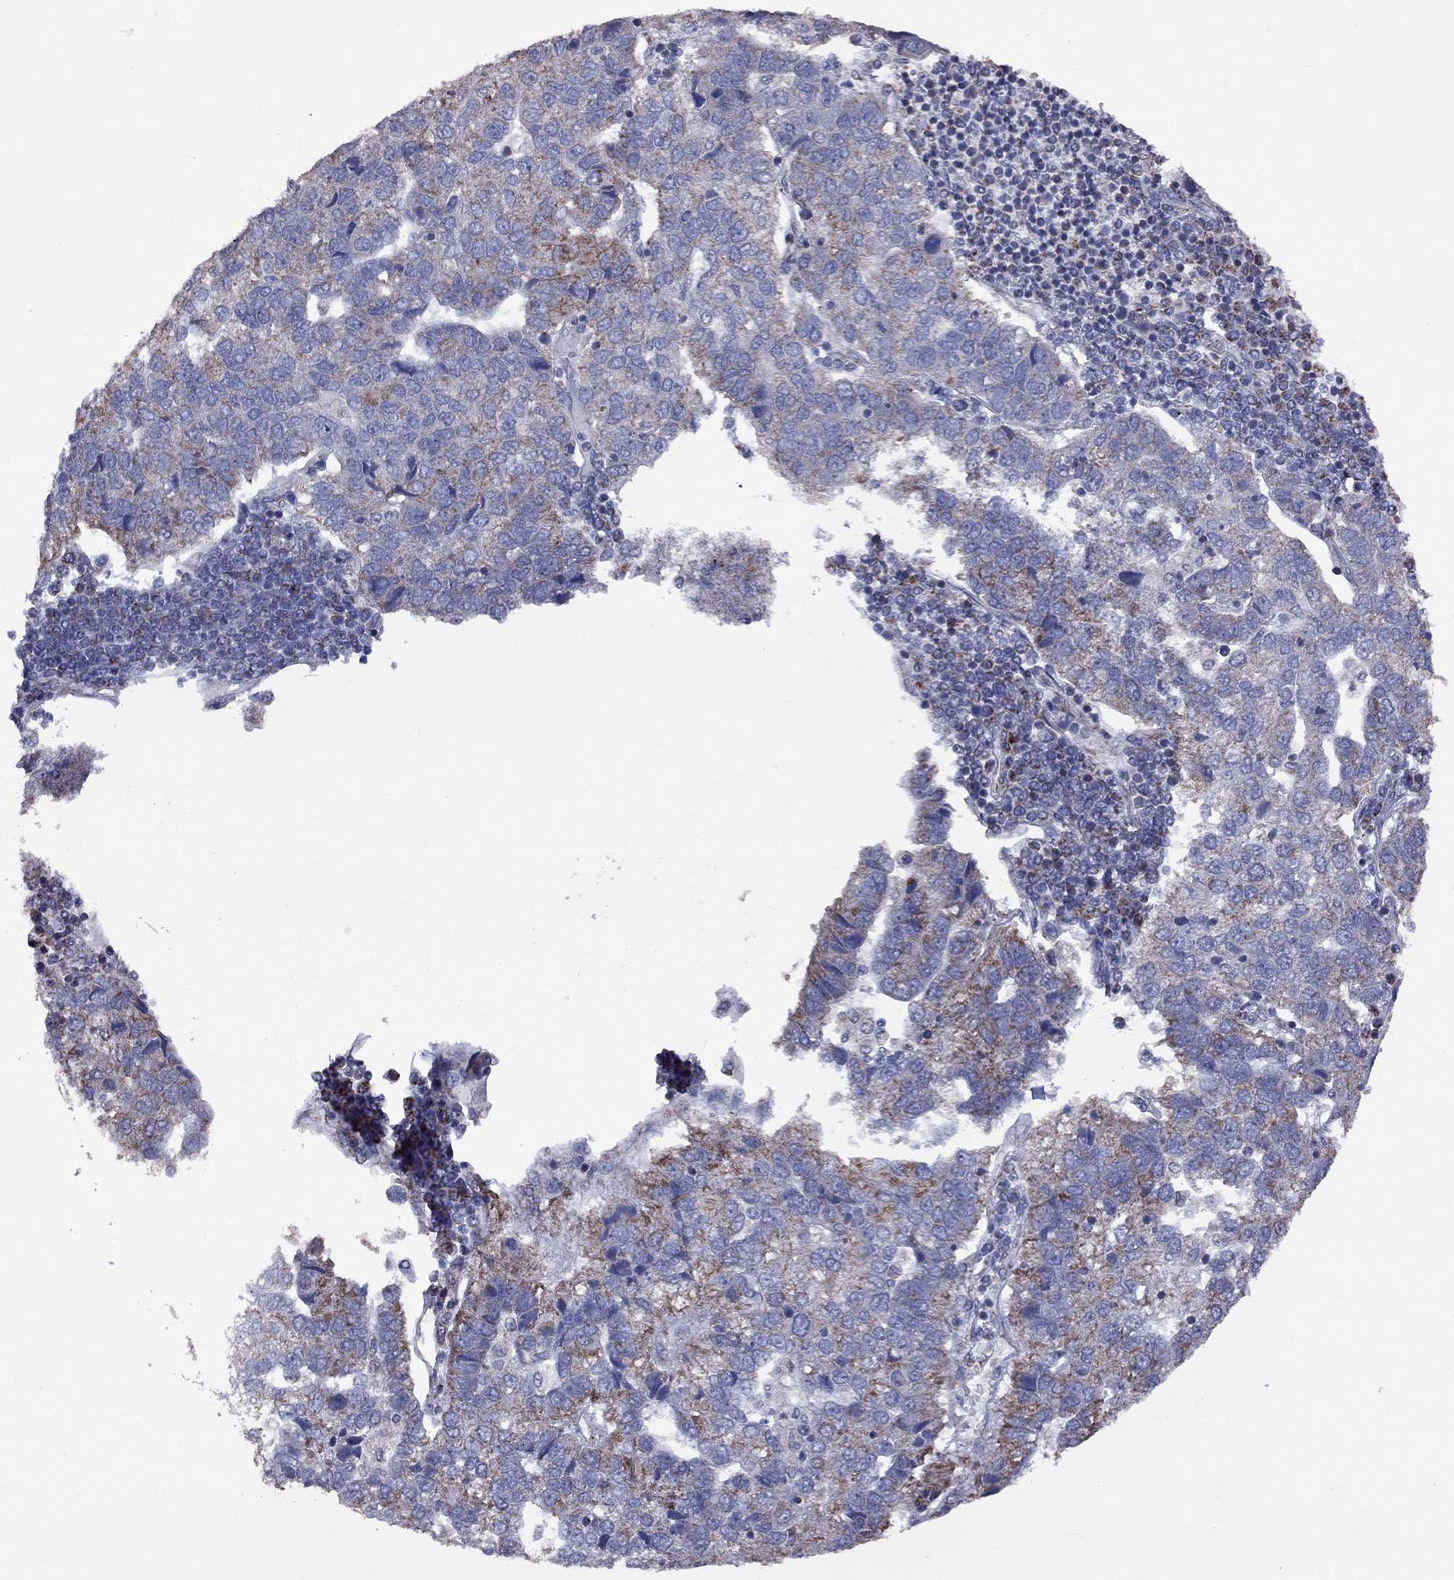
{"staining": {"intensity": "strong", "quantity": "<25%", "location": "cytoplasmic/membranous"}, "tissue": "pancreatic cancer", "cell_type": "Tumor cells", "image_type": "cancer", "snomed": [{"axis": "morphology", "description": "Adenocarcinoma, NOS"}, {"axis": "topography", "description": "Pancreas"}], "caption": "There is medium levels of strong cytoplasmic/membranous positivity in tumor cells of pancreatic cancer (adenocarcinoma), as demonstrated by immunohistochemical staining (brown color).", "gene": "NDUFB1", "patient": {"sex": "female", "age": 61}}